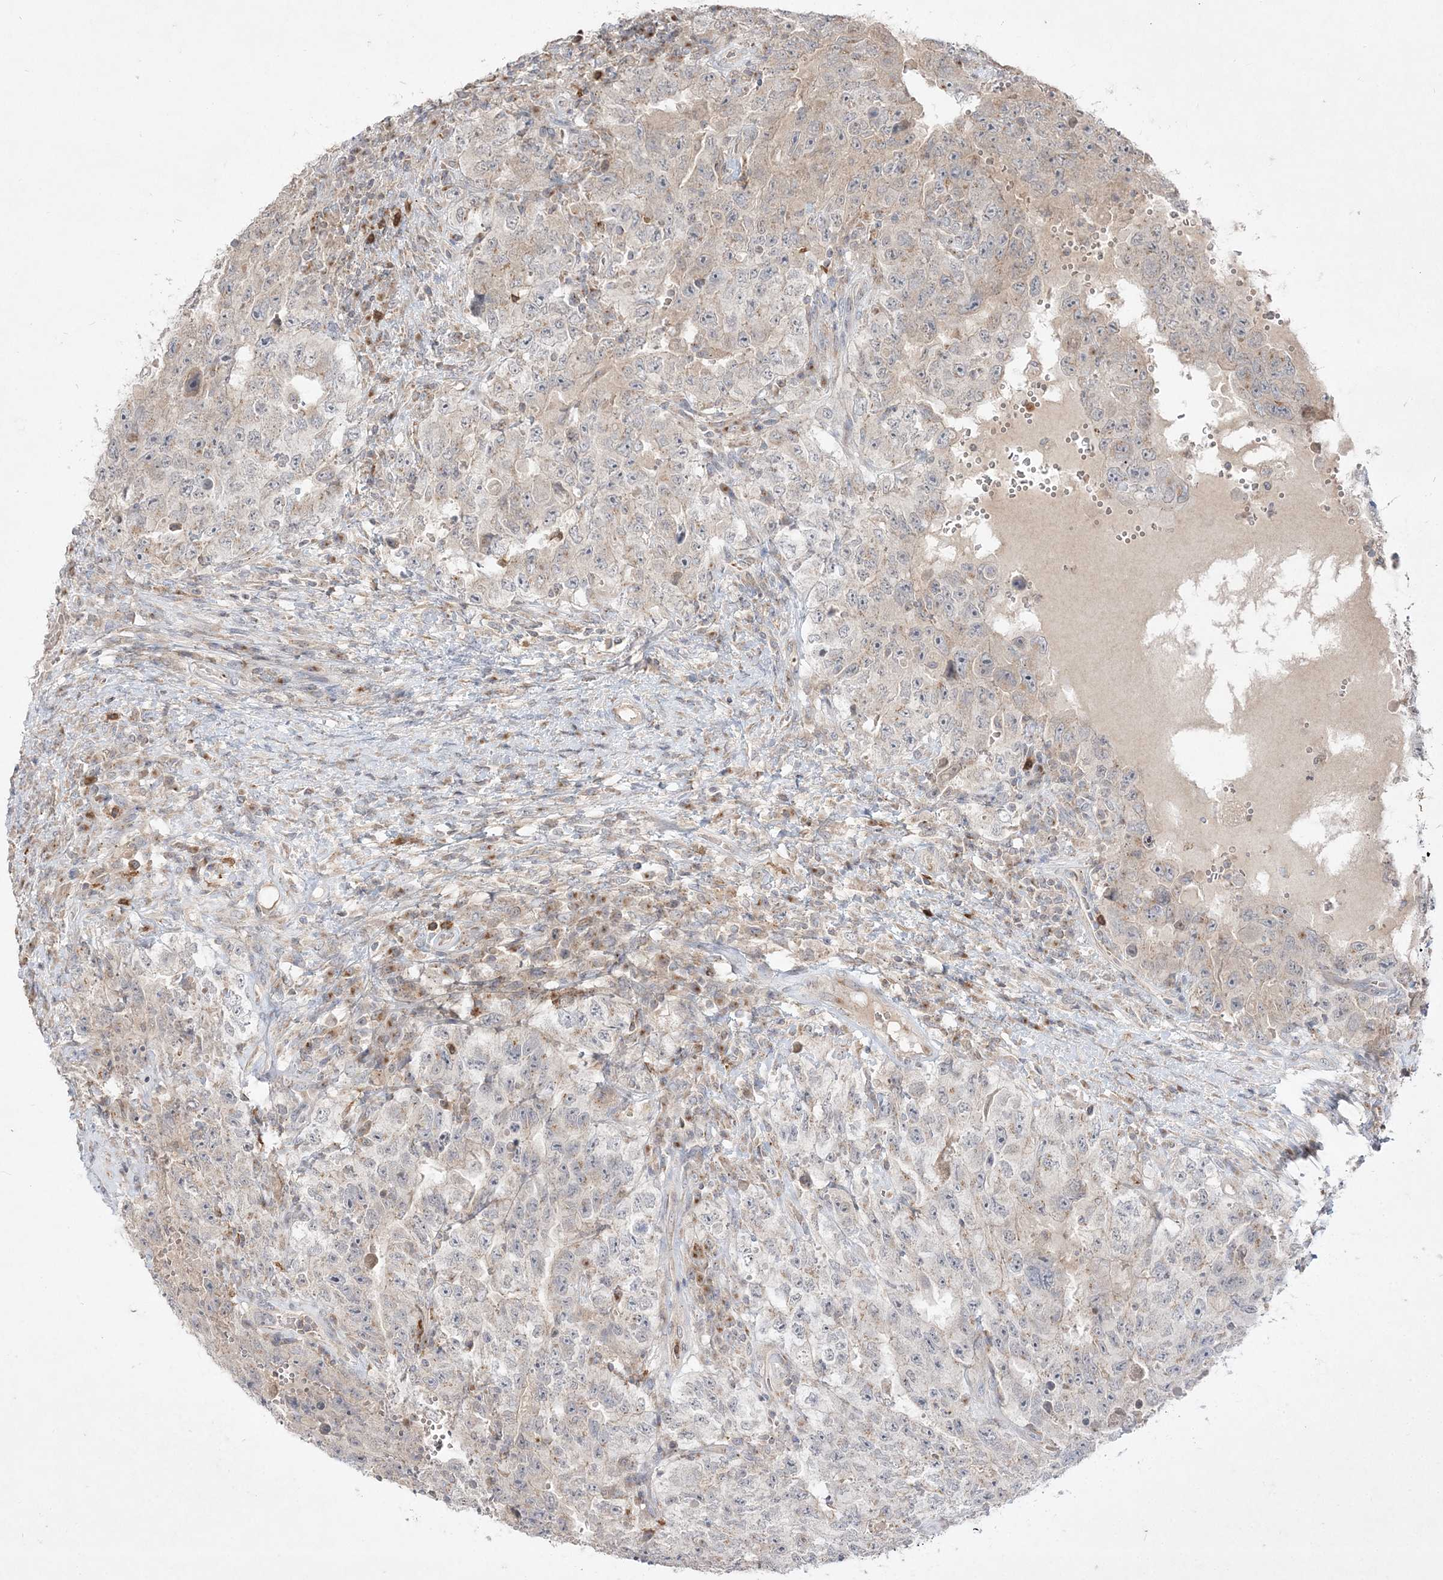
{"staining": {"intensity": "negative", "quantity": "none", "location": "none"}, "tissue": "testis cancer", "cell_type": "Tumor cells", "image_type": "cancer", "snomed": [{"axis": "morphology", "description": "Carcinoma, Embryonal, NOS"}, {"axis": "topography", "description": "Testis"}], "caption": "The photomicrograph displays no staining of tumor cells in testis cancer. Brightfield microscopy of IHC stained with DAB (brown) and hematoxylin (blue), captured at high magnification.", "gene": "CLNK", "patient": {"sex": "male", "age": 26}}